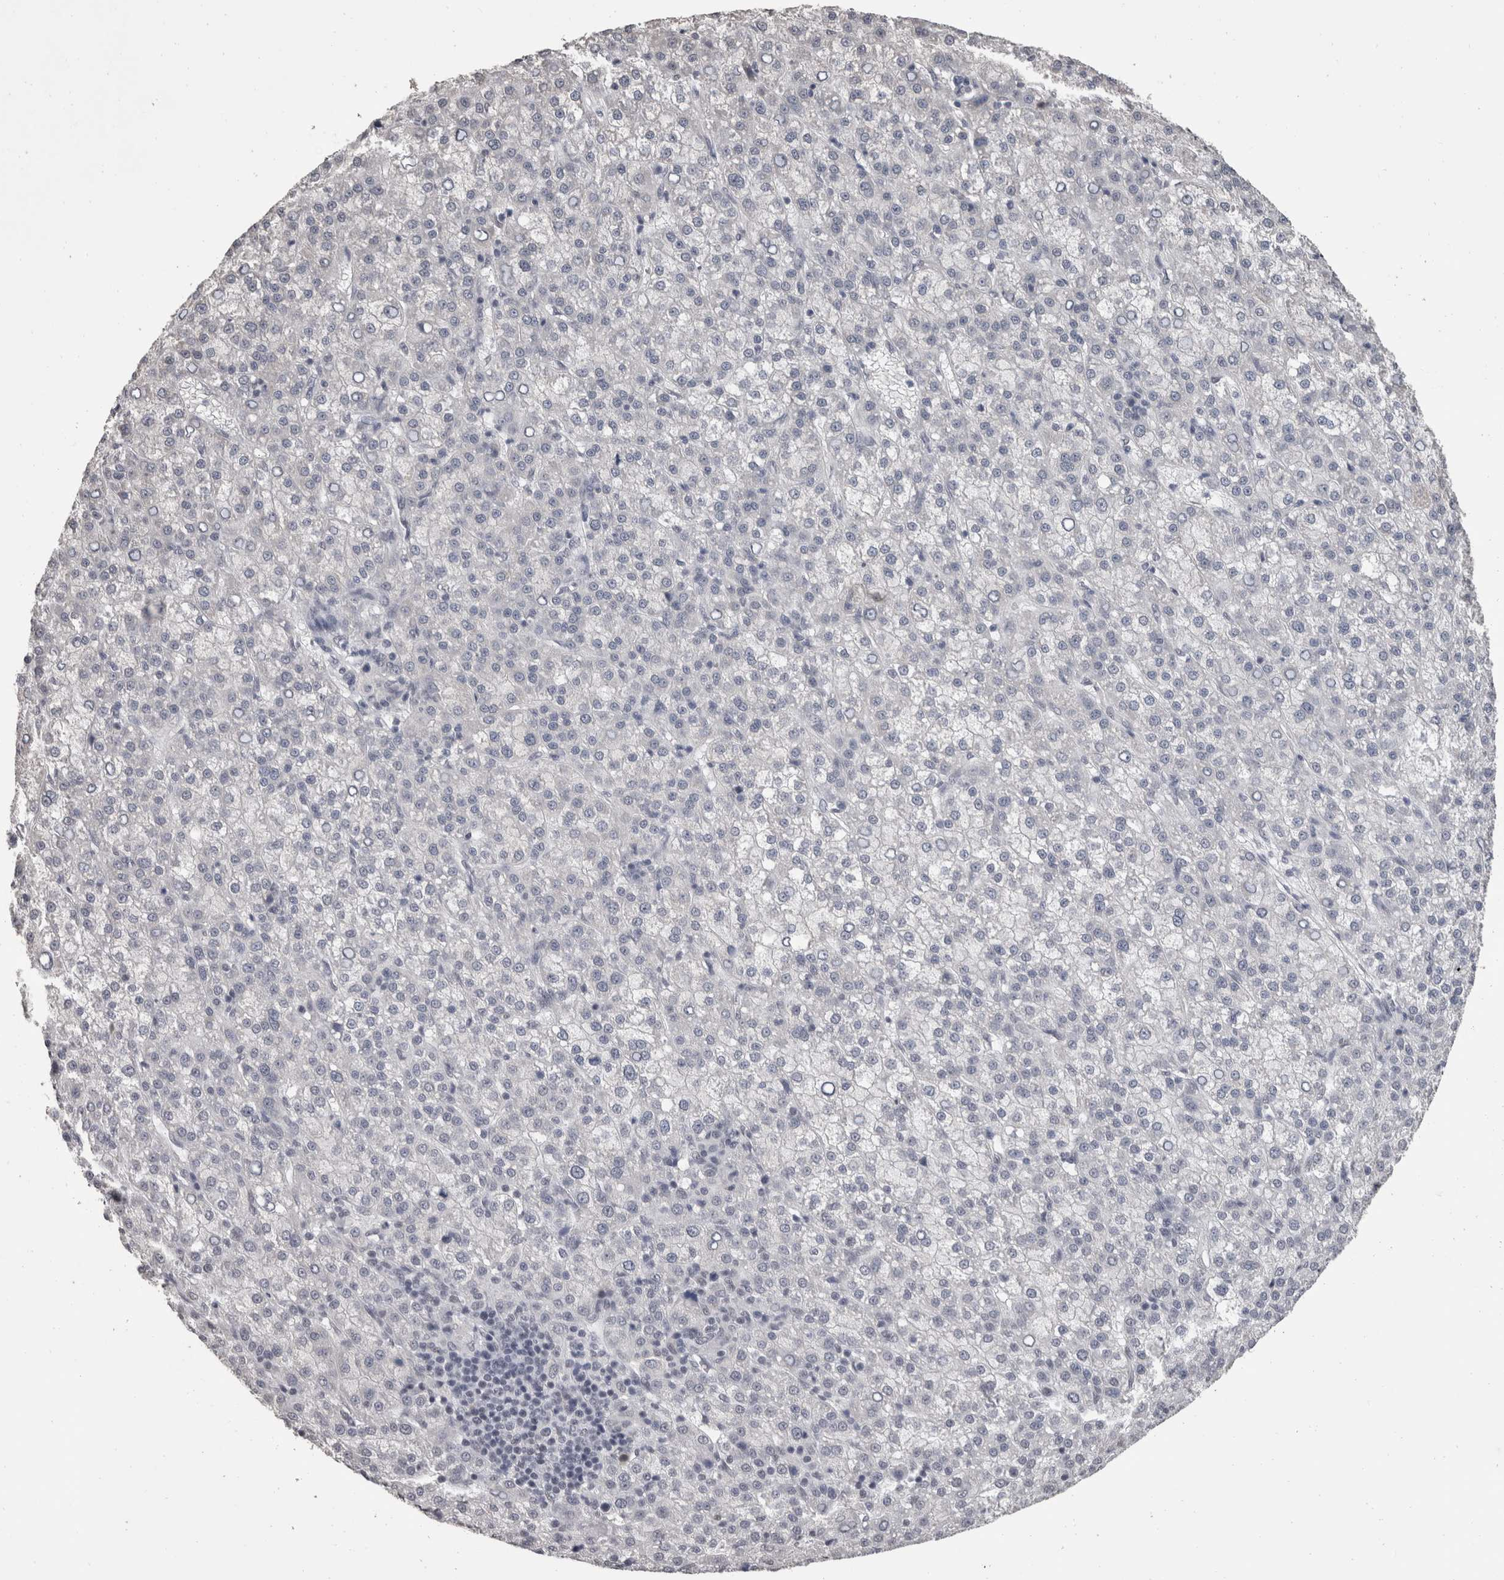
{"staining": {"intensity": "negative", "quantity": "none", "location": "none"}, "tissue": "liver cancer", "cell_type": "Tumor cells", "image_type": "cancer", "snomed": [{"axis": "morphology", "description": "Carcinoma, Hepatocellular, NOS"}, {"axis": "topography", "description": "Liver"}], "caption": "A photomicrograph of human liver hepatocellular carcinoma is negative for staining in tumor cells.", "gene": "DDX17", "patient": {"sex": "female", "age": 58}}